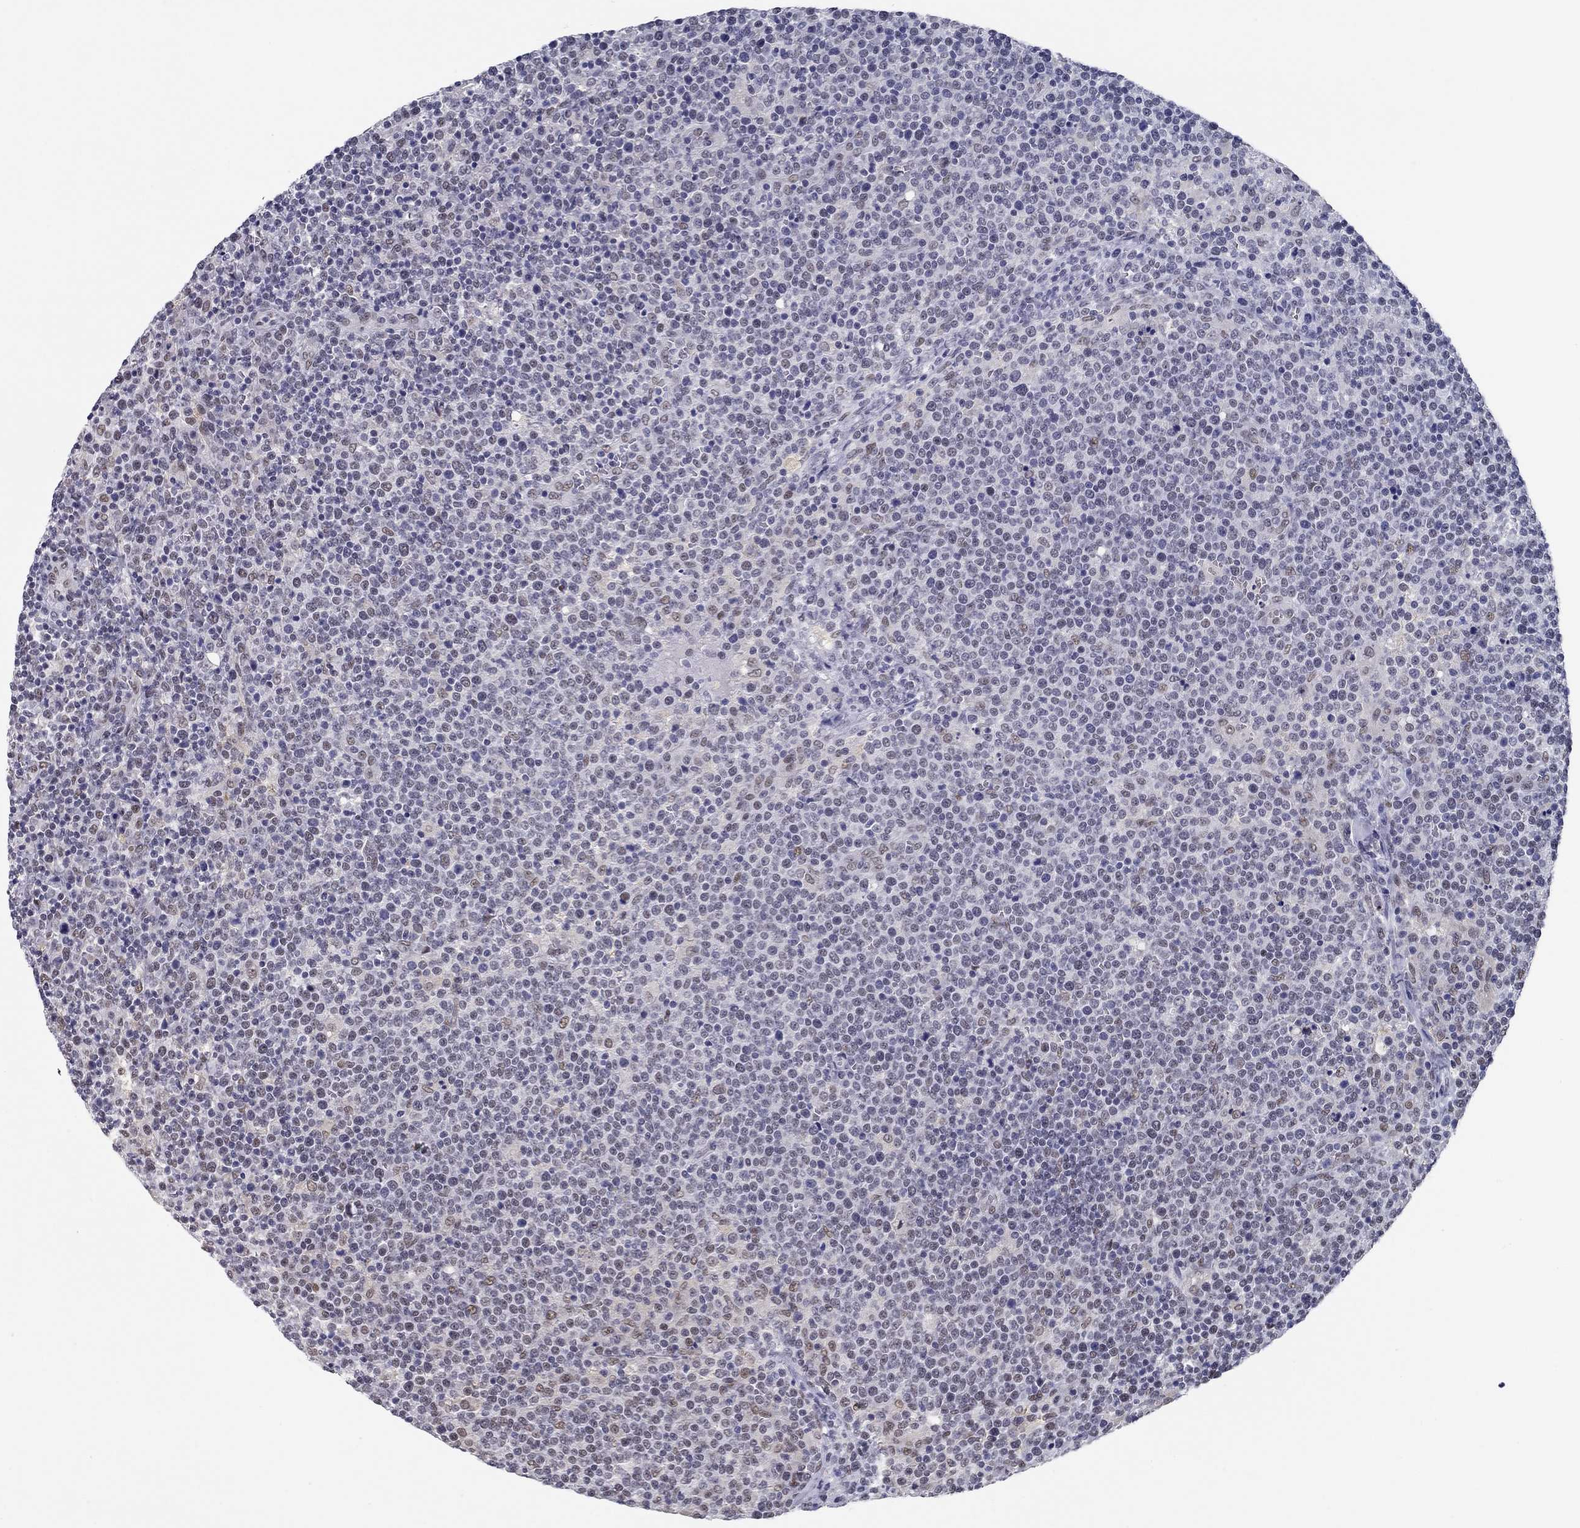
{"staining": {"intensity": "negative", "quantity": "none", "location": "none"}, "tissue": "lymphoma", "cell_type": "Tumor cells", "image_type": "cancer", "snomed": [{"axis": "morphology", "description": "Malignant lymphoma, non-Hodgkin's type, High grade"}, {"axis": "topography", "description": "Lymph node"}], "caption": "Protein analysis of lymphoma reveals no significant positivity in tumor cells.", "gene": "DOT1L", "patient": {"sex": "male", "age": 61}}